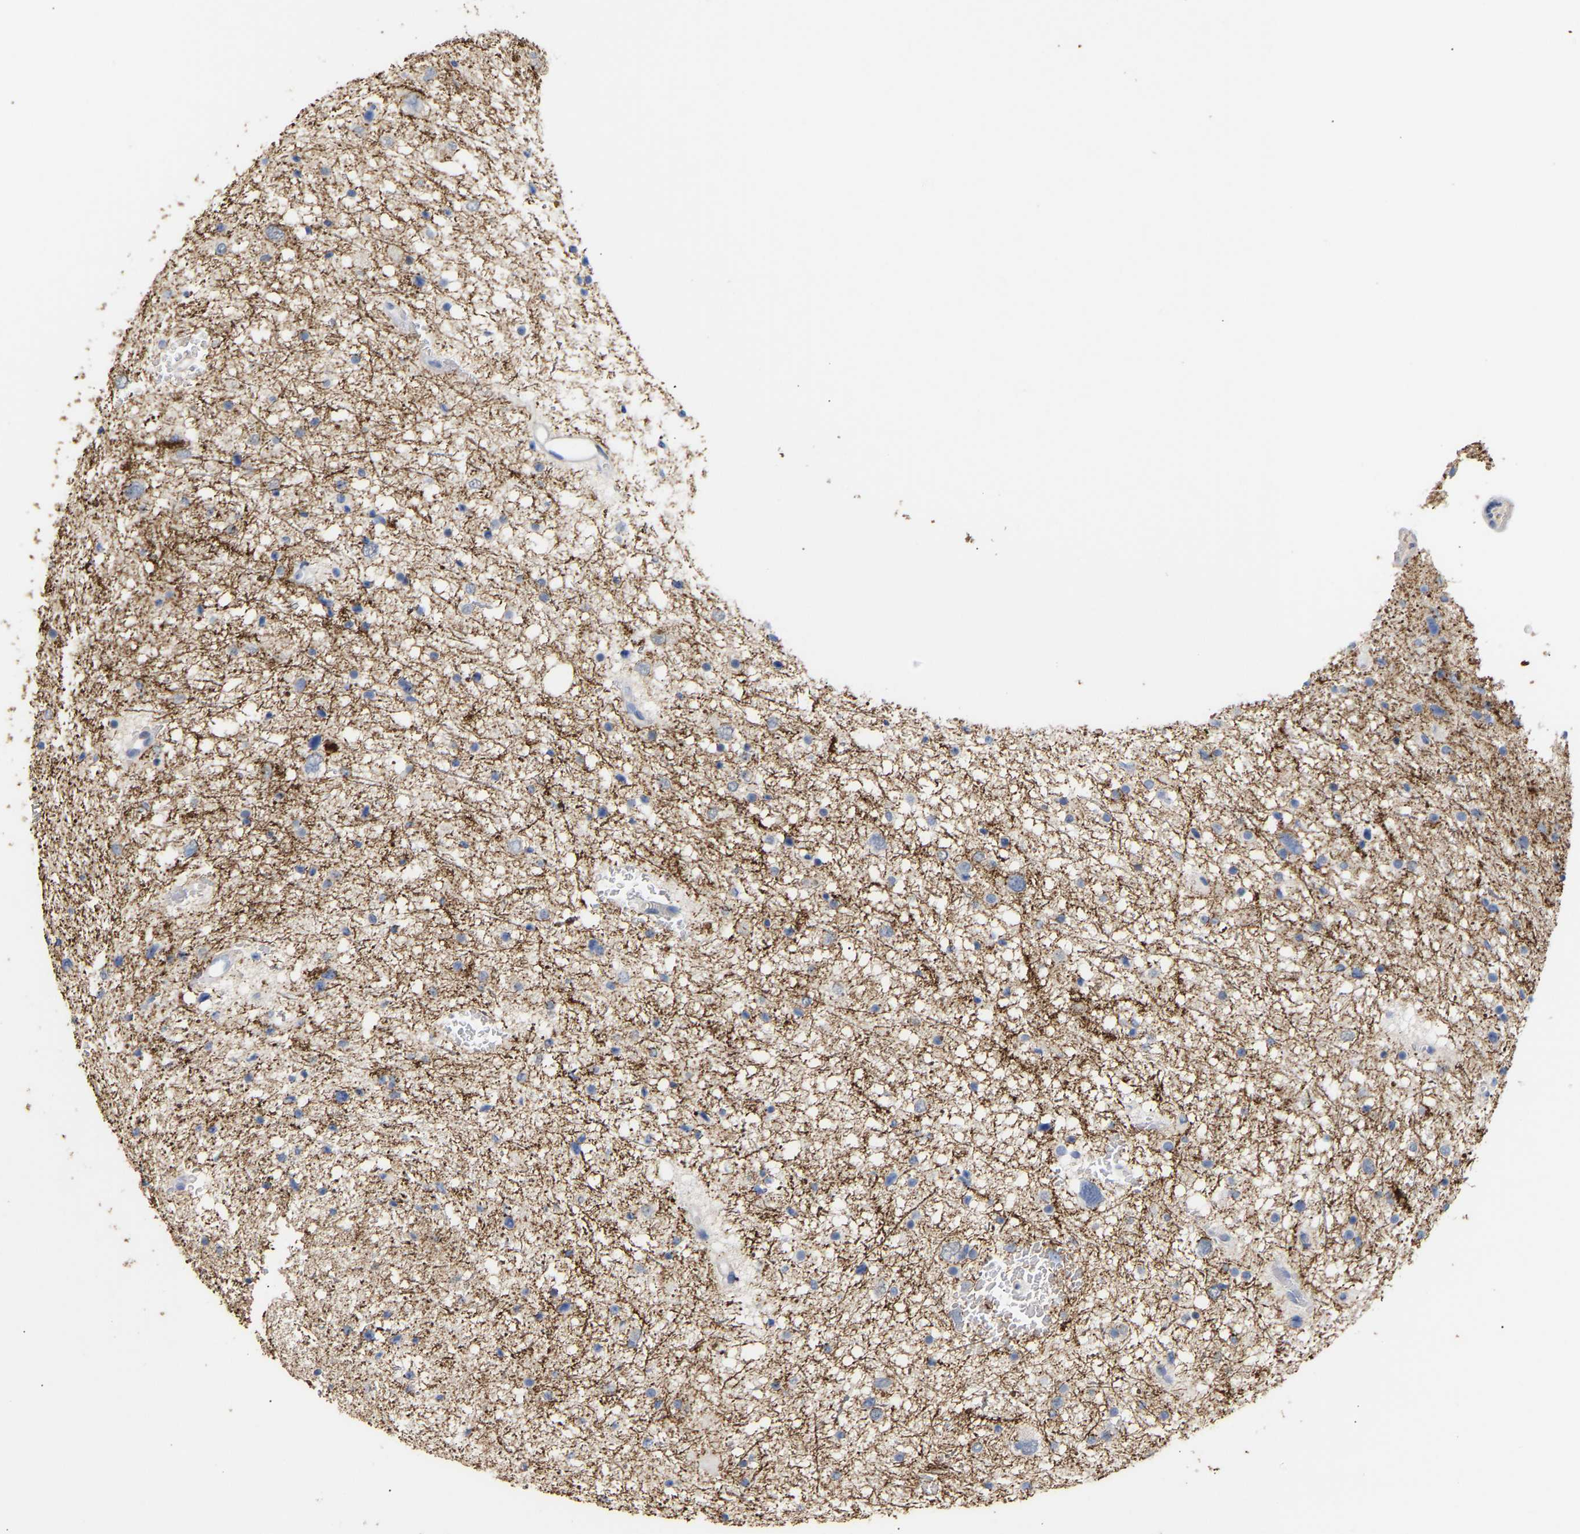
{"staining": {"intensity": "weak", "quantity": "<25%", "location": "cytoplasmic/membranous"}, "tissue": "glioma", "cell_type": "Tumor cells", "image_type": "cancer", "snomed": [{"axis": "morphology", "description": "Glioma, malignant, Low grade"}, {"axis": "topography", "description": "Brain"}], "caption": "This photomicrograph is of glioma stained with IHC to label a protein in brown with the nuclei are counter-stained blue. There is no positivity in tumor cells.", "gene": "AMPH", "patient": {"sex": "female", "age": 37}}